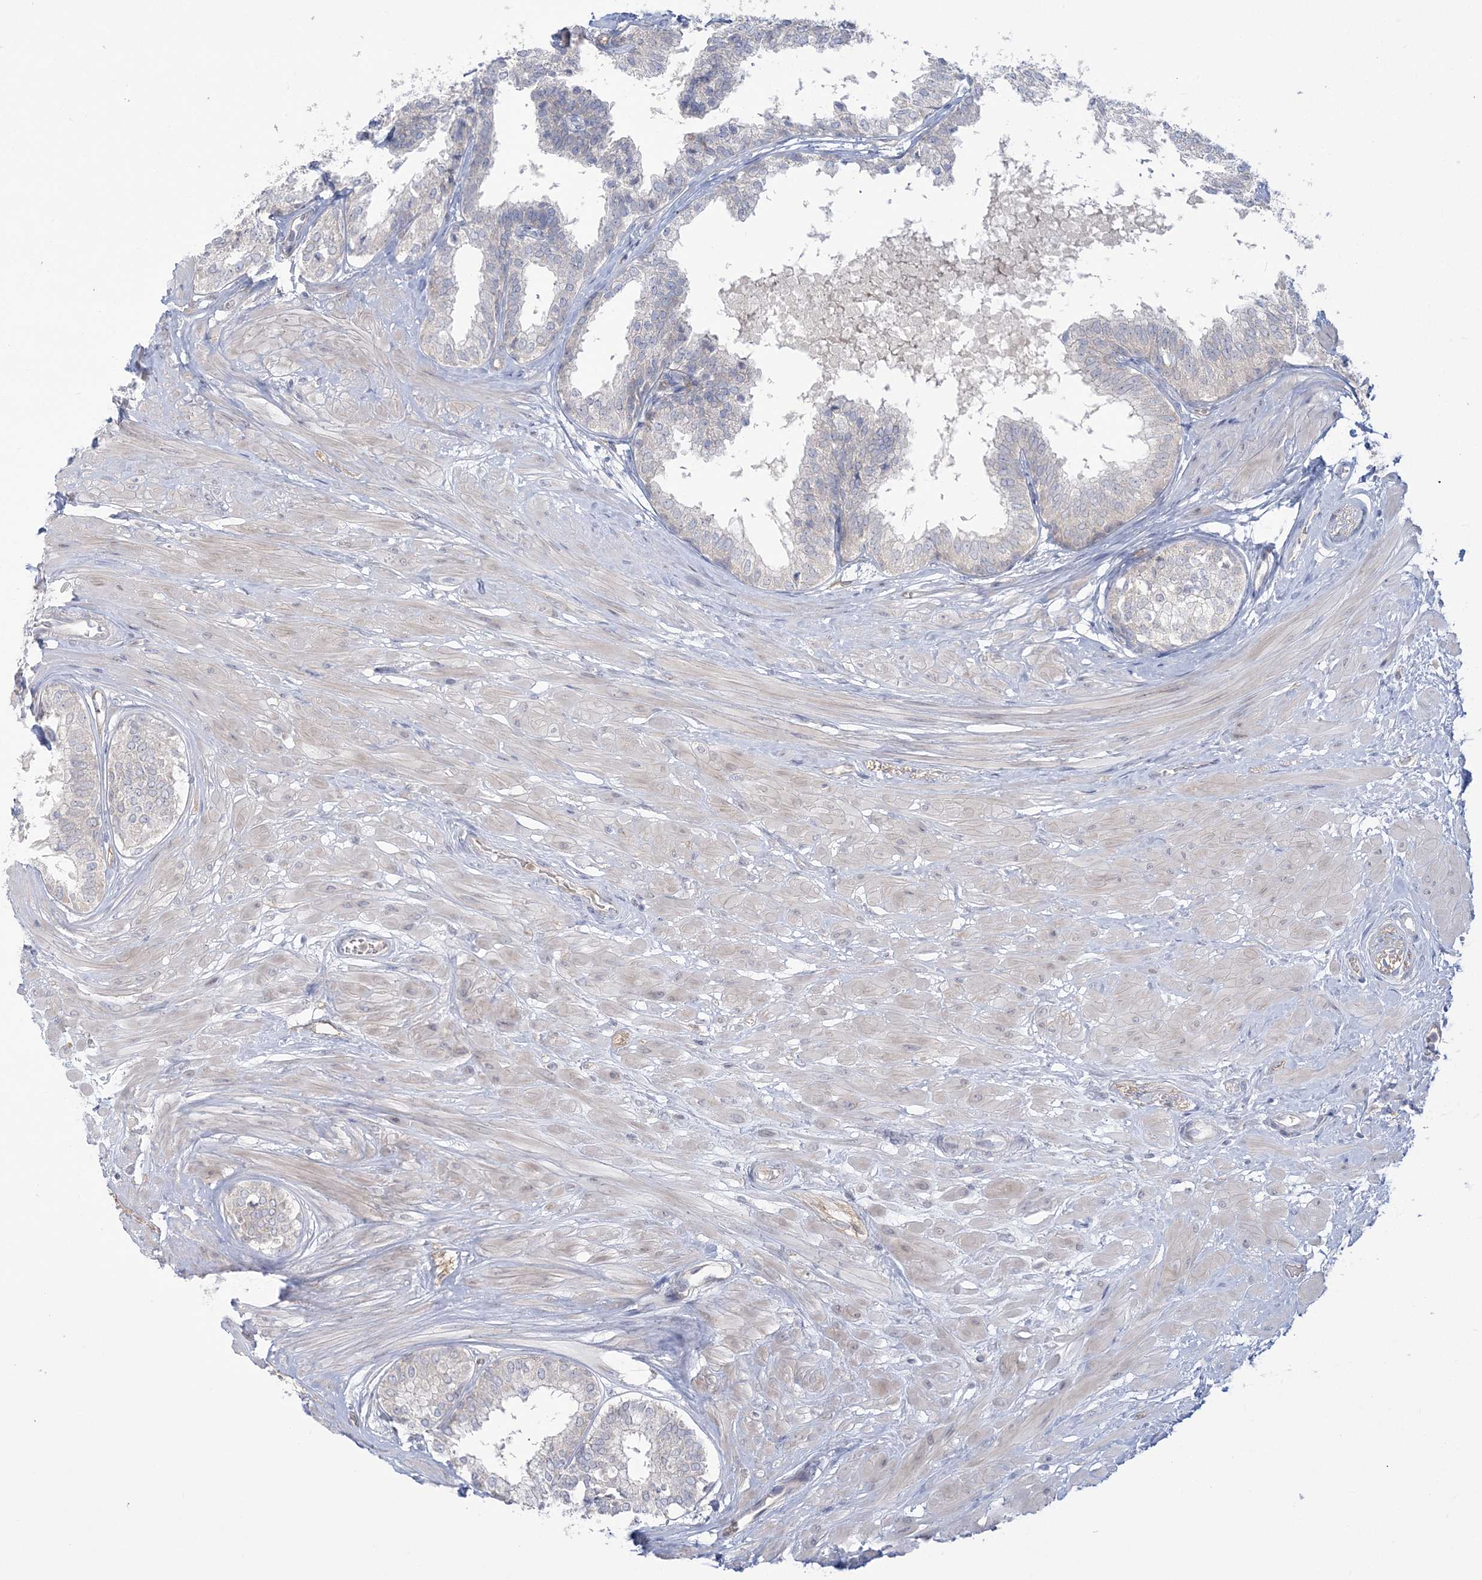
{"staining": {"intensity": "negative", "quantity": "none", "location": "none"}, "tissue": "prostate", "cell_type": "Glandular cells", "image_type": "normal", "snomed": [{"axis": "morphology", "description": "Normal tissue, NOS"}, {"axis": "topography", "description": "Prostate"}], "caption": "Immunohistochemistry photomicrograph of benign prostate stained for a protein (brown), which exhibits no positivity in glandular cells. Brightfield microscopy of immunohistochemistry stained with DAB (3,3'-diaminobenzidine) (brown) and hematoxylin (blue), captured at high magnification.", "gene": "FARSB", "patient": {"sex": "male", "age": 48}}